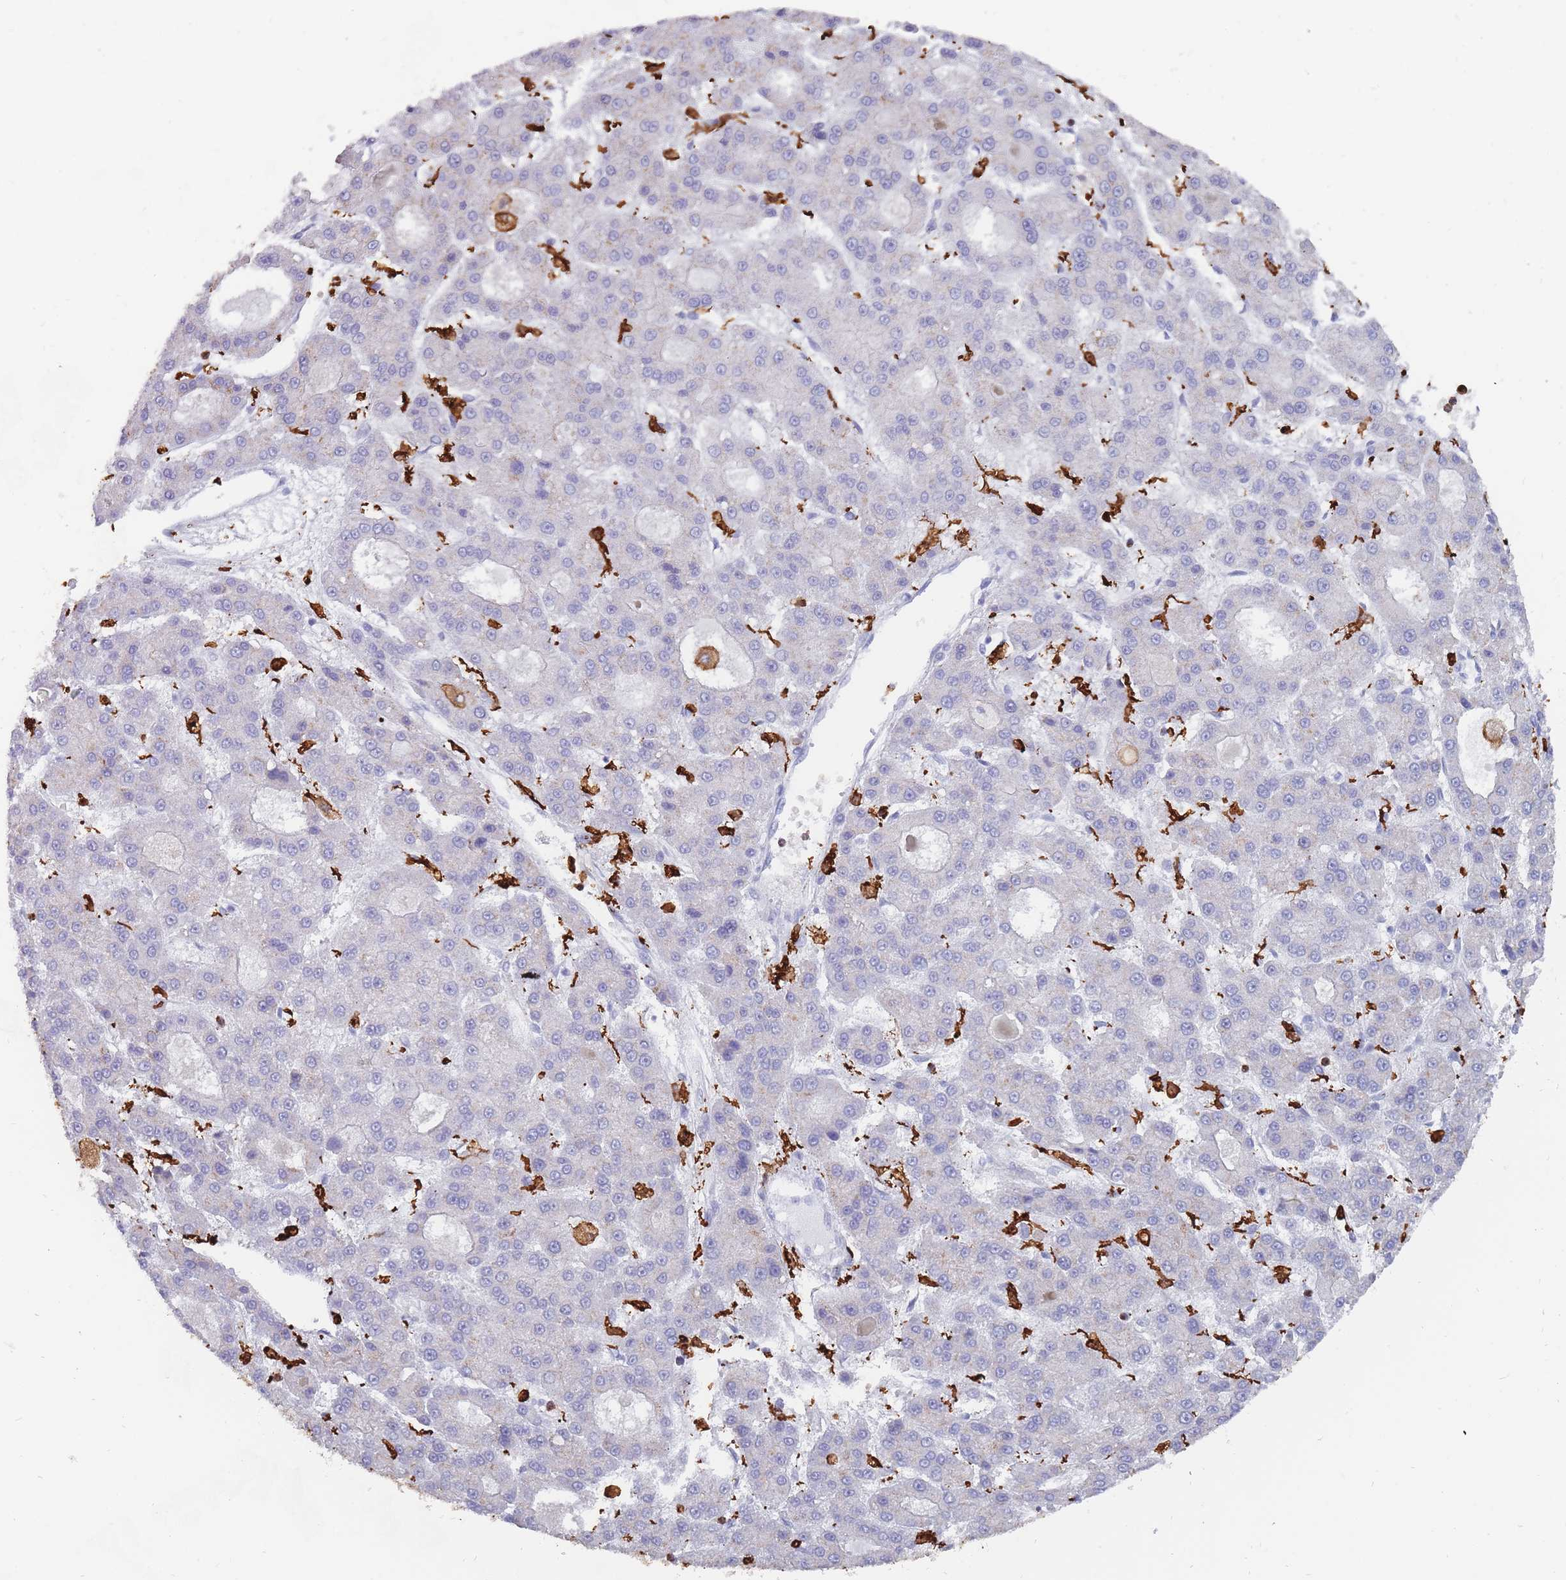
{"staining": {"intensity": "negative", "quantity": "none", "location": "none"}, "tissue": "liver cancer", "cell_type": "Tumor cells", "image_type": "cancer", "snomed": [{"axis": "morphology", "description": "Carcinoma, Hepatocellular, NOS"}, {"axis": "topography", "description": "Liver"}], "caption": "This is a photomicrograph of immunohistochemistry (IHC) staining of liver cancer, which shows no positivity in tumor cells.", "gene": "AIF1", "patient": {"sex": "male", "age": 70}}